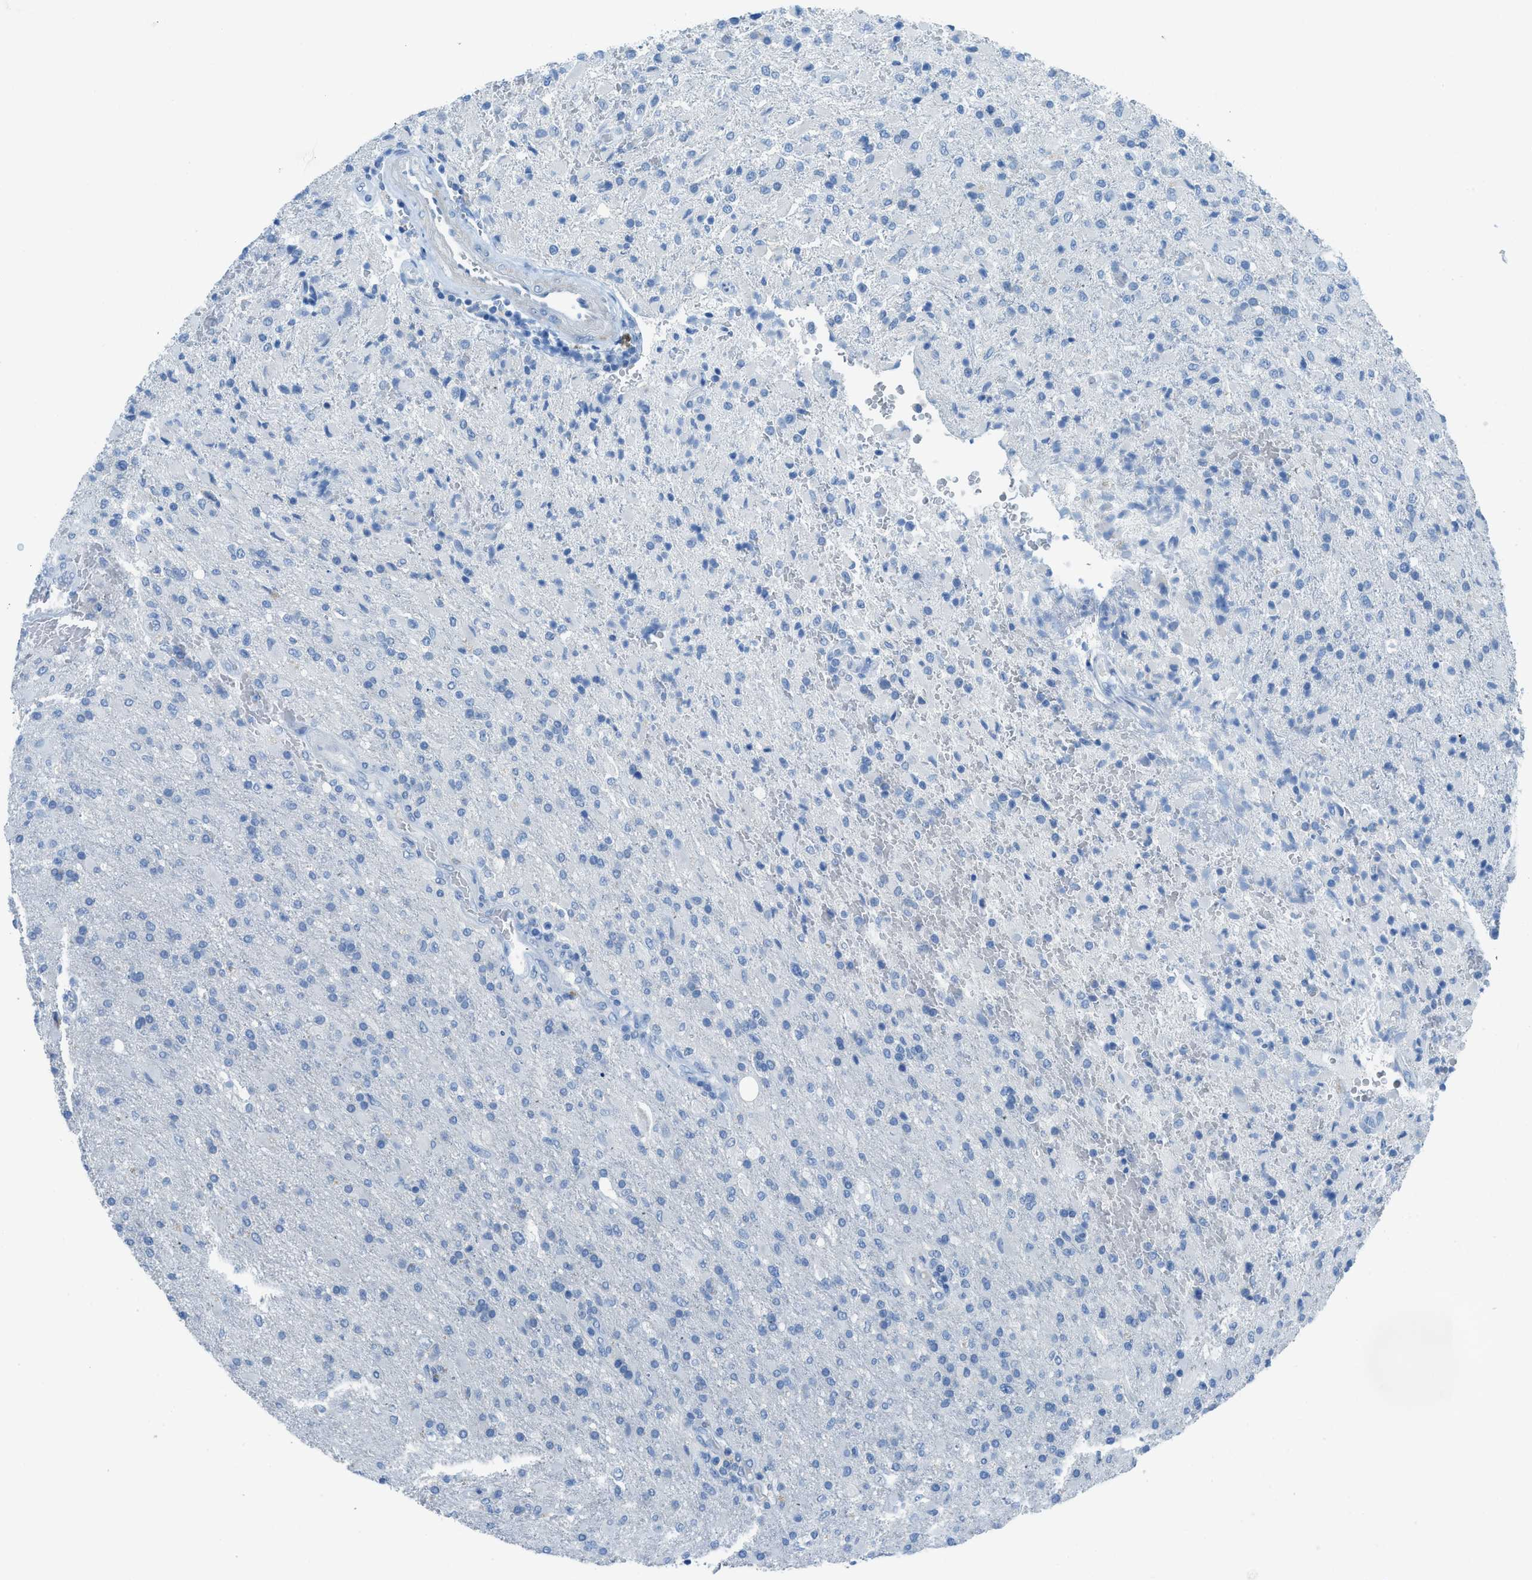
{"staining": {"intensity": "negative", "quantity": "none", "location": "none"}, "tissue": "glioma", "cell_type": "Tumor cells", "image_type": "cancer", "snomed": [{"axis": "morphology", "description": "Glioma, malignant, High grade"}, {"axis": "topography", "description": "Brain"}], "caption": "The immunohistochemistry (IHC) image has no significant staining in tumor cells of glioma tissue.", "gene": "ACAN", "patient": {"sex": "male", "age": 71}}